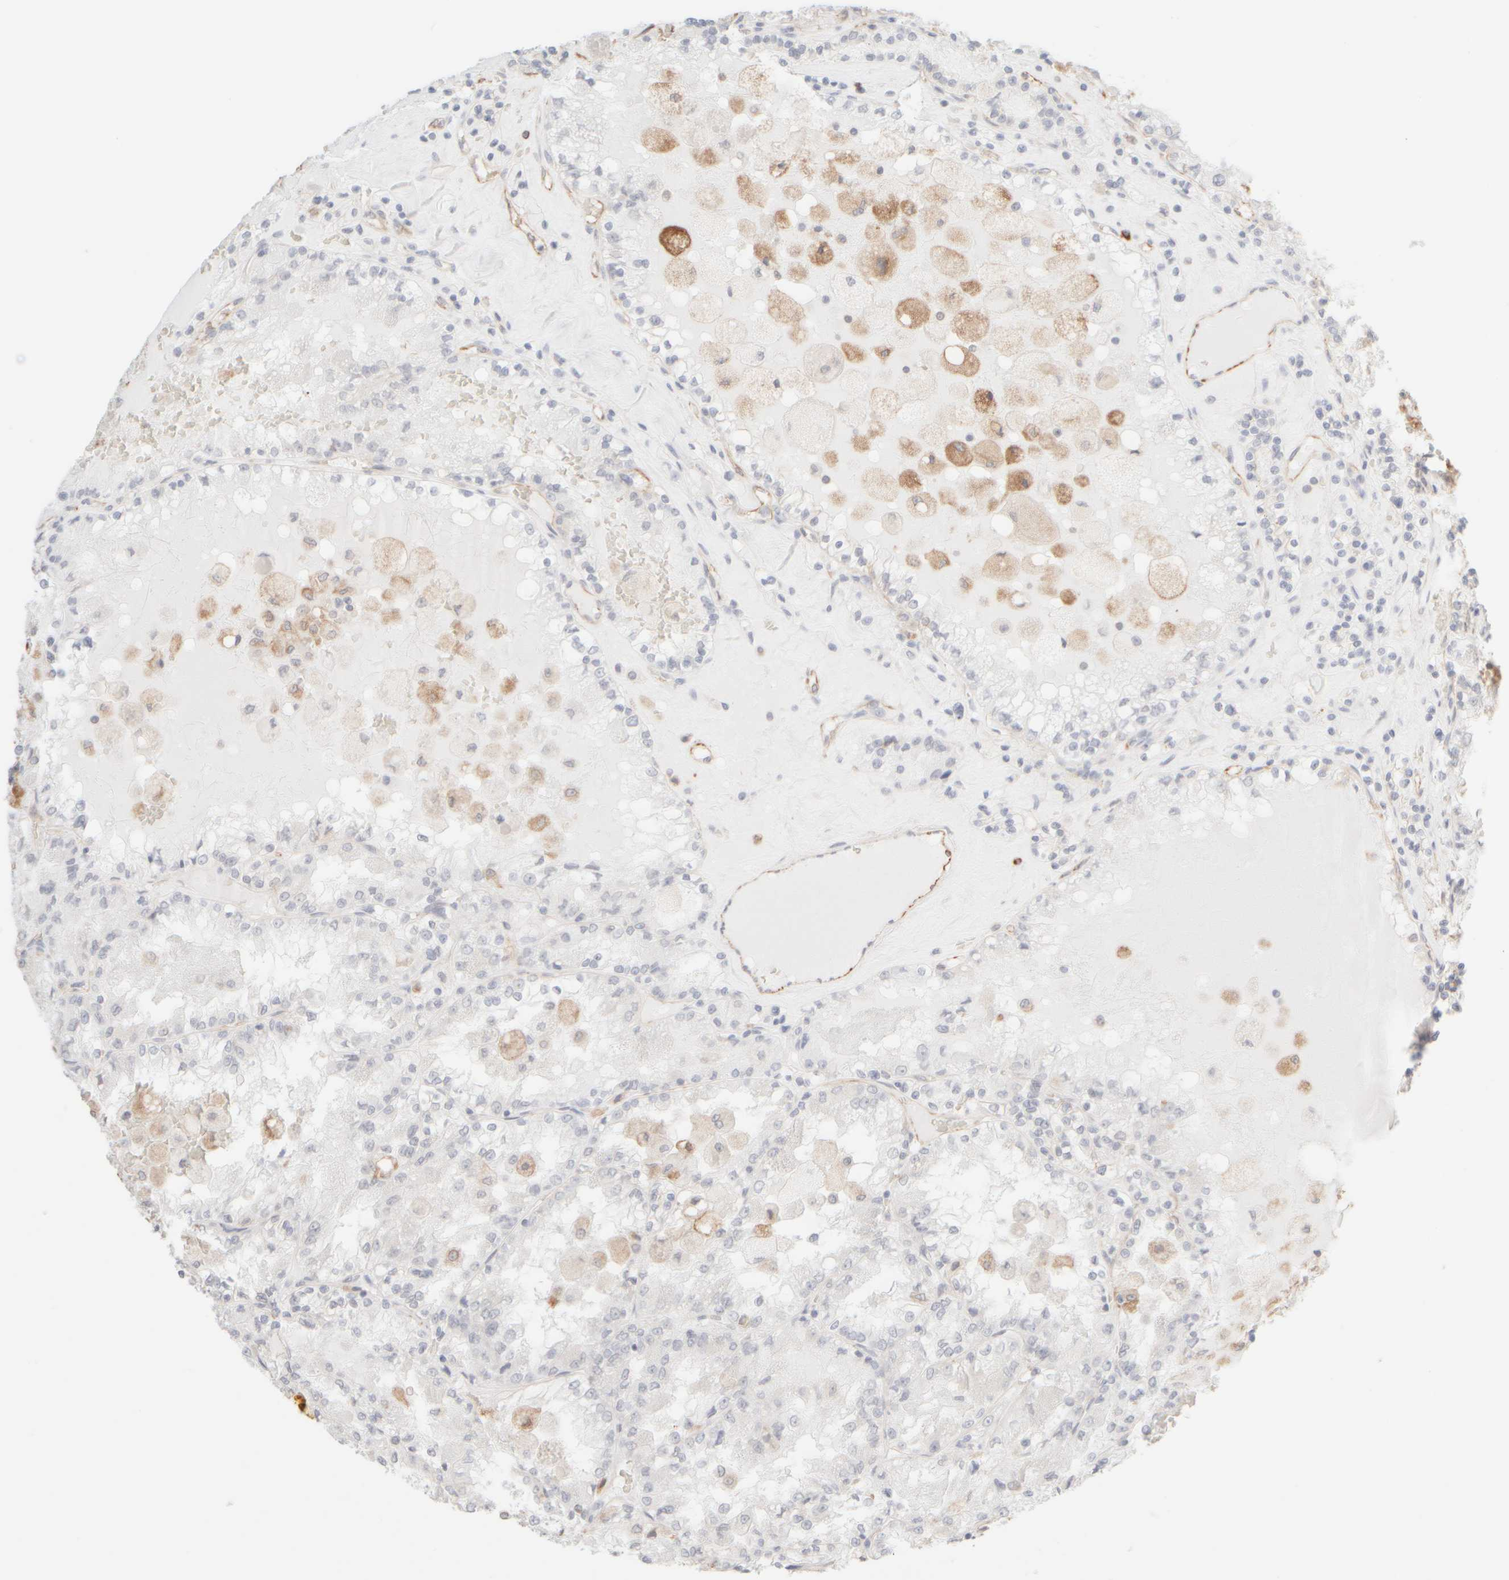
{"staining": {"intensity": "negative", "quantity": "none", "location": "none"}, "tissue": "renal cancer", "cell_type": "Tumor cells", "image_type": "cancer", "snomed": [{"axis": "morphology", "description": "Adenocarcinoma, NOS"}, {"axis": "topography", "description": "Kidney"}], "caption": "Renal cancer (adenocarcinoma) stained for a protein using immunohistochemistry (IHC) displays no positivity tumor cells.", "gene": "KRT15", "patient": {"sex": "female", "age": 56}}